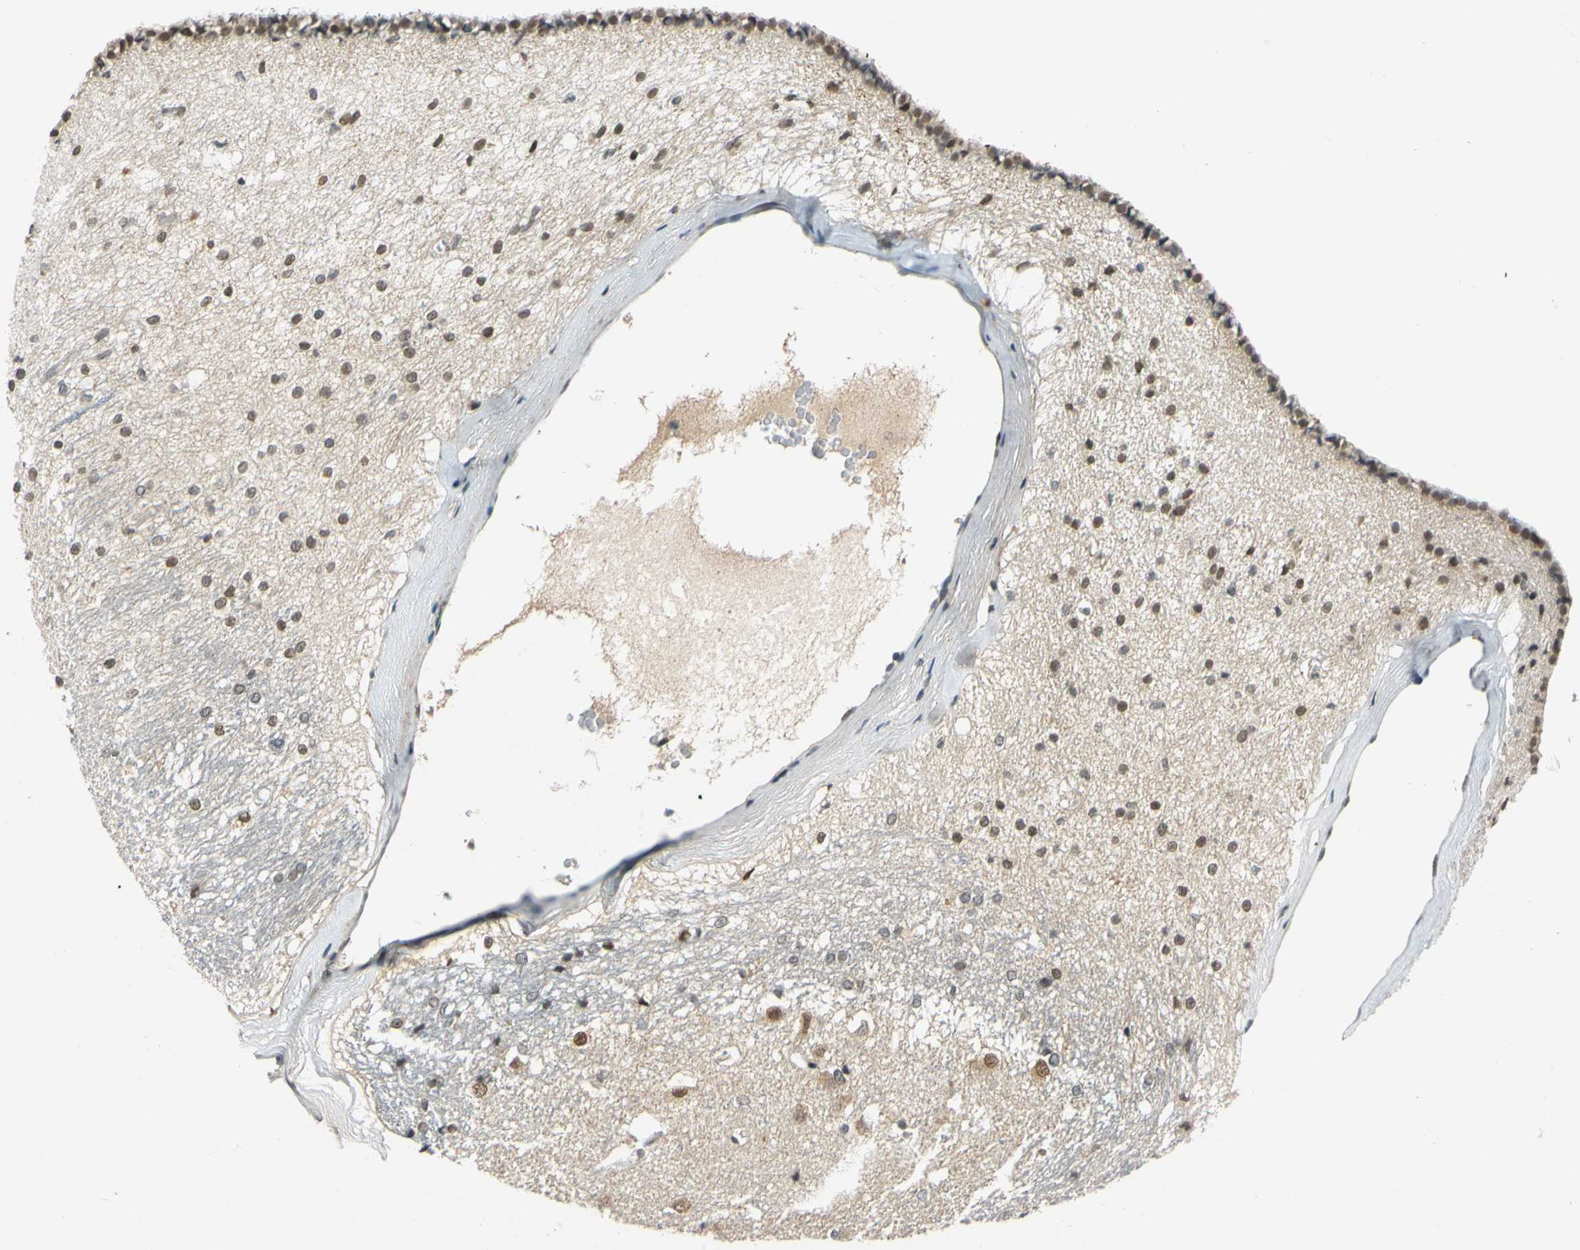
{"staining": {"intensity": "moderate", "quantity": "25%-75%", "location": "nuclear"}, "tissue": "hippocampus", "cell_type": "Glial cells", "image_type": "normal", "snomed": [{"axis": "morphology", "description": "Normal tissue, NOS"}, {"axis": "topography", "description": "Hippocampus"}], "caption": "Protein analysis of unremarkable hippocampus exhibits moderate nuclear expression in approximately 25%-75% of glial cells.", "gene": "POGZ", "patient": {"sex": "female", "age": 19}}